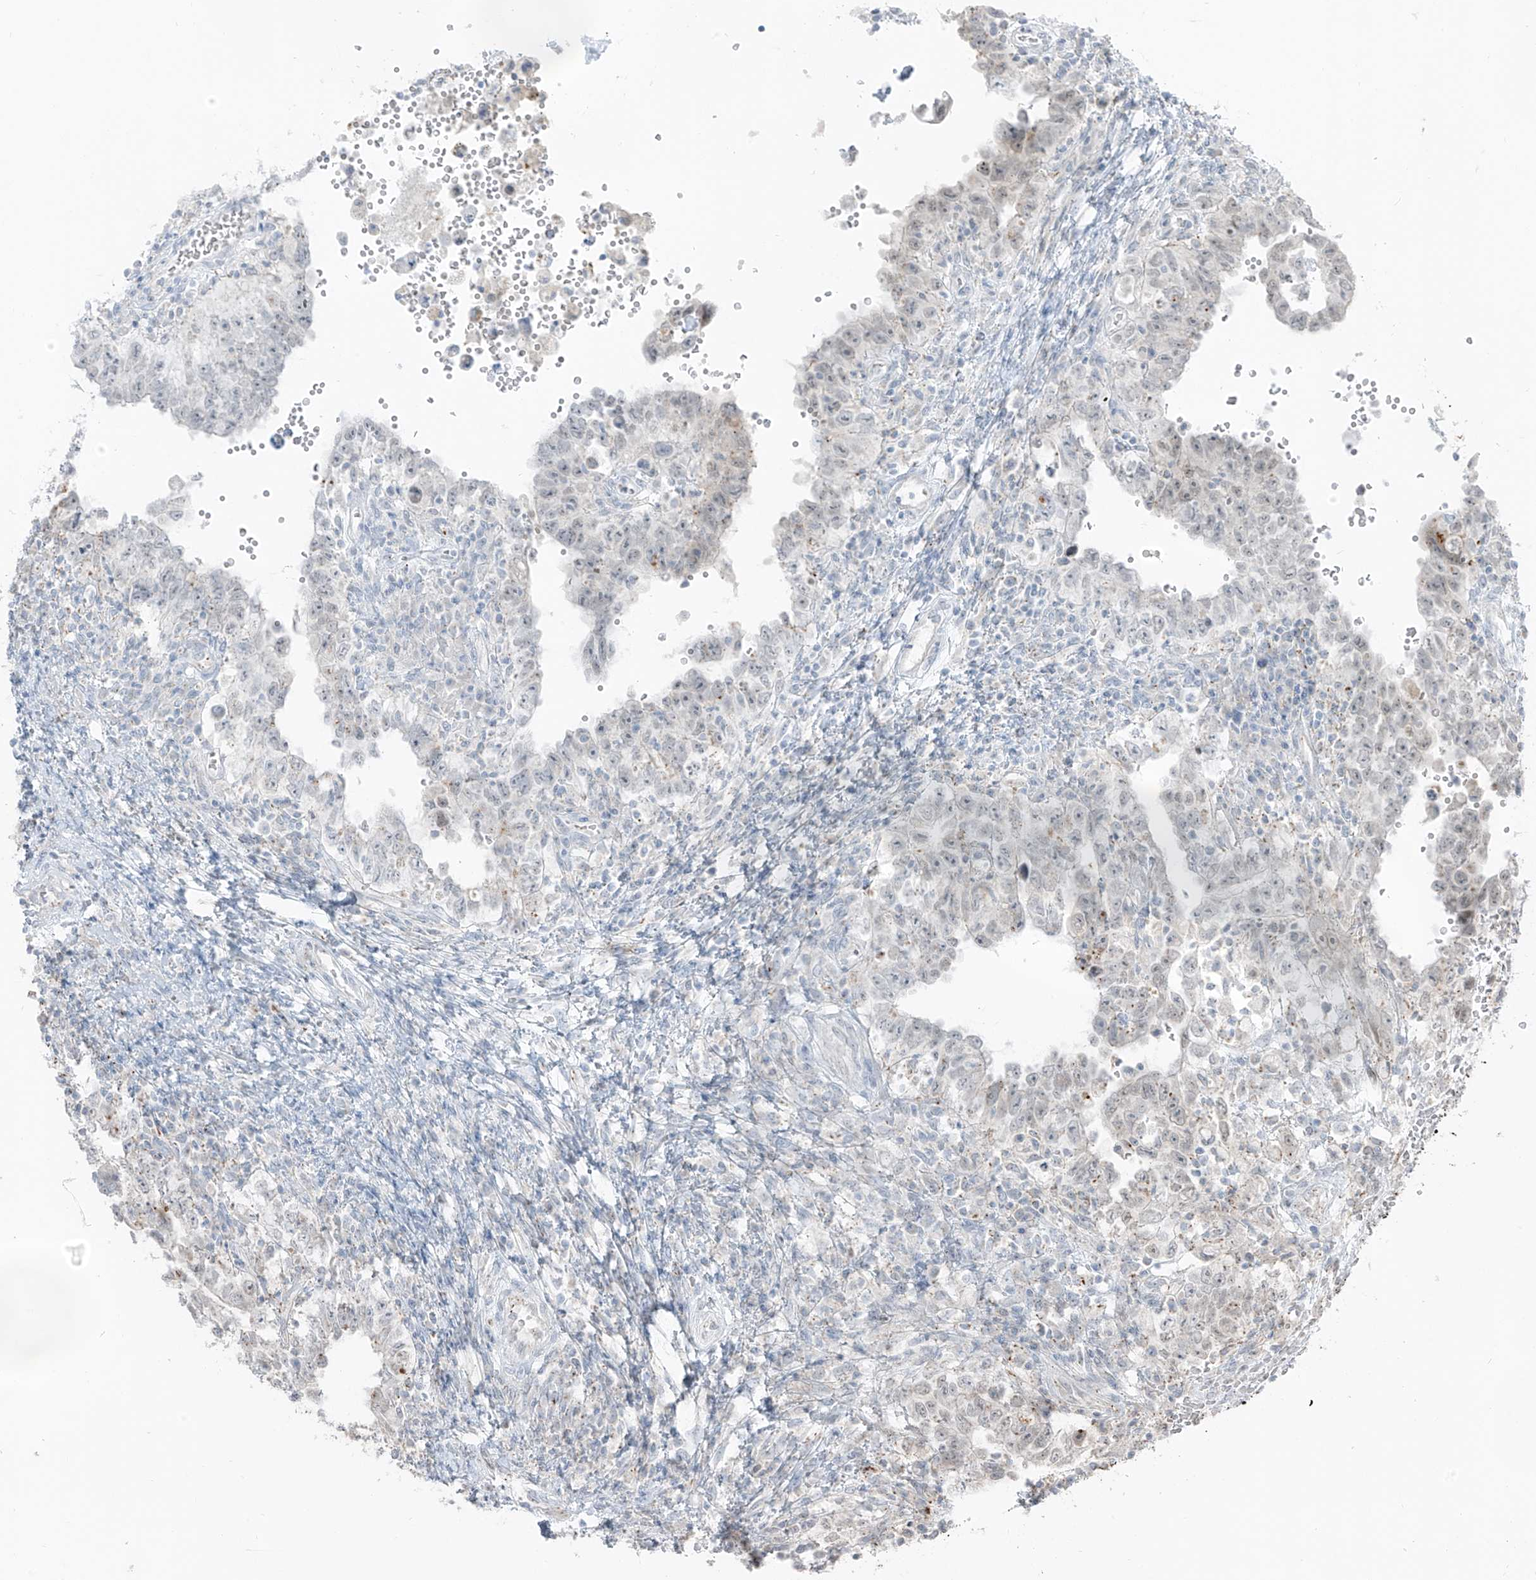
{"staining": {"intensity": "weak", "quantity": "<25%", "location": "cytoplasmic/membranous"}, "tissue": "testis cancer", "cell_type": "Tumor cells", "image_type": "cancer", "snomed": [{"axis": "morphology", "description": "Carcinoma, Embryonal, NOS"}, {"axis": "topography", "description": "Testis"}], "caption": "Immunohistochemistry micrograph of embryonal carcinoma (testis) stained for a protein (brown), which shows no positivity in tumor cells.", "gene": "PRDM6", "patient": {"sex": "male", "age": 26}}